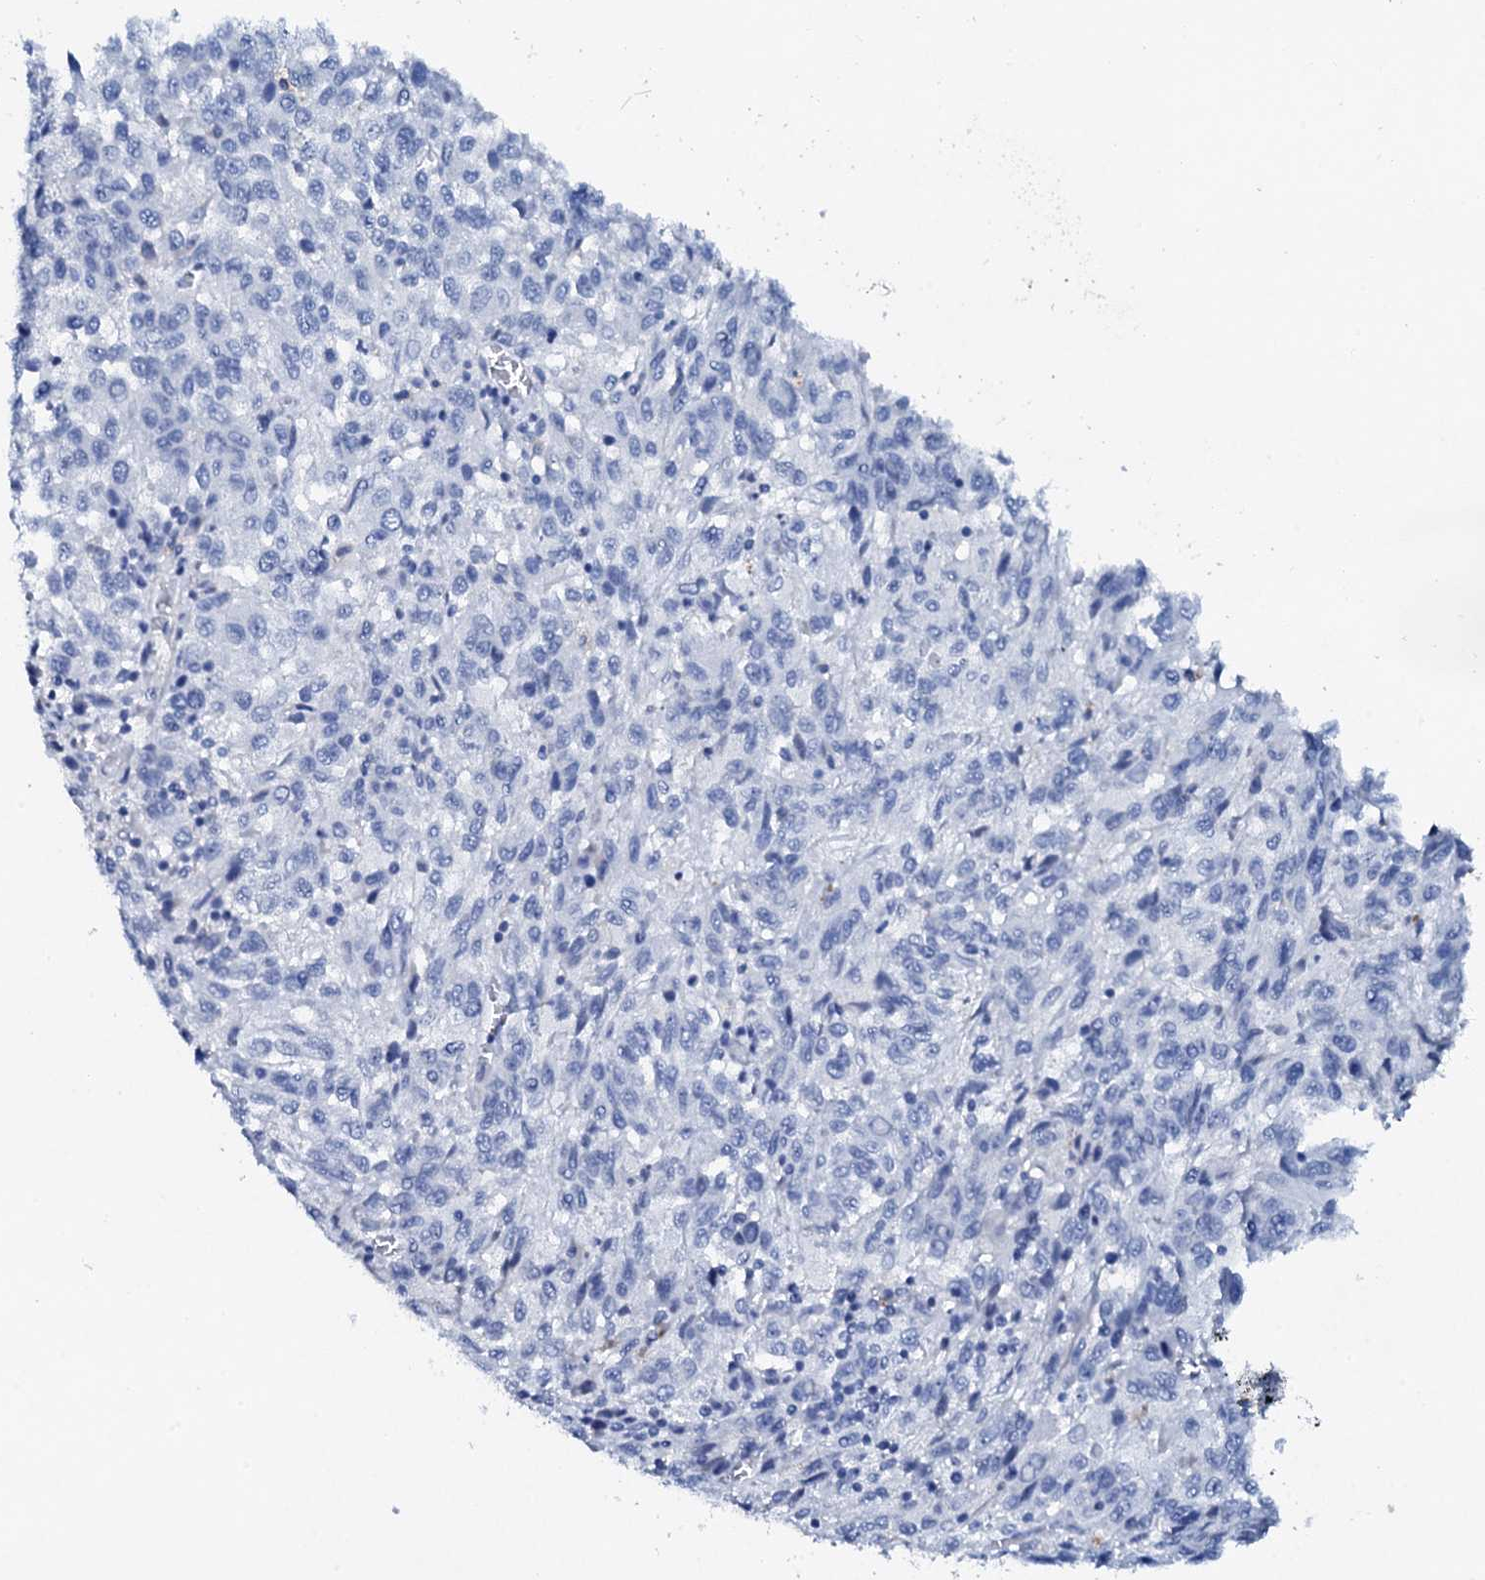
{"staining": {"intensity": "negative", "quantity": "none", "location": "none"}, "tissue": "melanoma", "cell_type": "Tumor cells", "image_type": "cancer", "snomed": [{"axis": "morphology", "description": "Malignant melanoma, Metastatic site"}, {"axis": "topography", "description": "Lung"}], "caption": "This is a image of IHC staining of melanoma, which shows no positivity in tumor cells.", "gene": "FBXL16", "patient": {"sex": "male", "age": 64}}